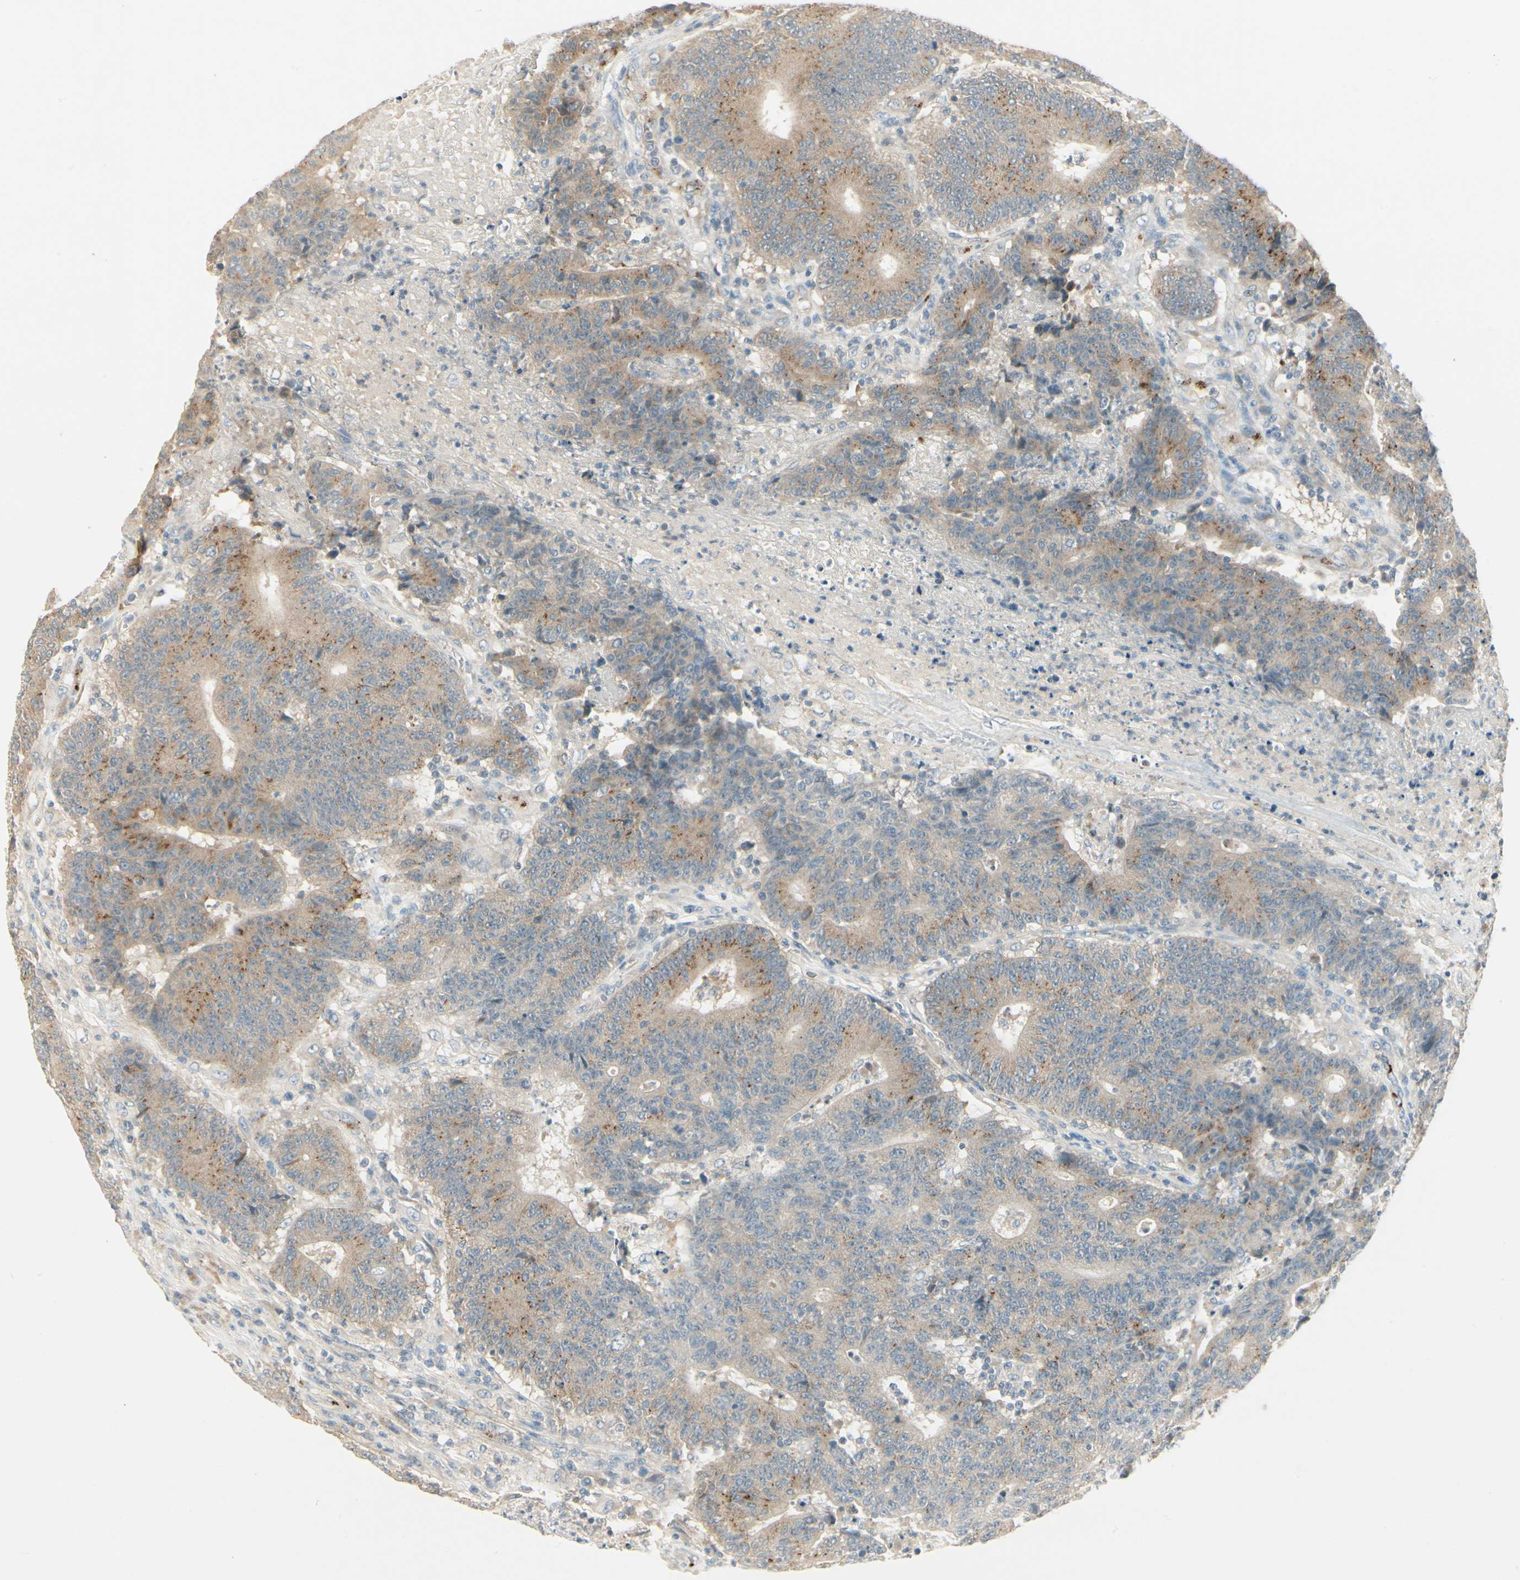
{"staining": {"intensity": "moderate", "quantity": "25%-75%", "location": "cytoplasmic/membranous"}, "tissue": "colorectal cancer", "cell_type": "Tumor cells", "image_type": "cancer", "snomed": [{"axis": "morphology", "description": "Normal tissue, NOS"}, {"axis": "morphology", "description": "Adenocarcinoma, NOS"}, {"axis": "topography", "description": "Colon"}], "caption": "Immunohistochemistry (IHC) staining of colorectal adenocarcinoma, which displays medium levels of moderate cytoplasmic/membranous positivity in about 25%-75% of tumor cells indicating moderate cytoplasmic/membranous protein staining. The staining was performed using DAB (brown) for protein detection and nuclei were counterstained in hematoxylin (blue).", "gene": "MANSC1", "patient": {"sex": "female", "age": 75}}